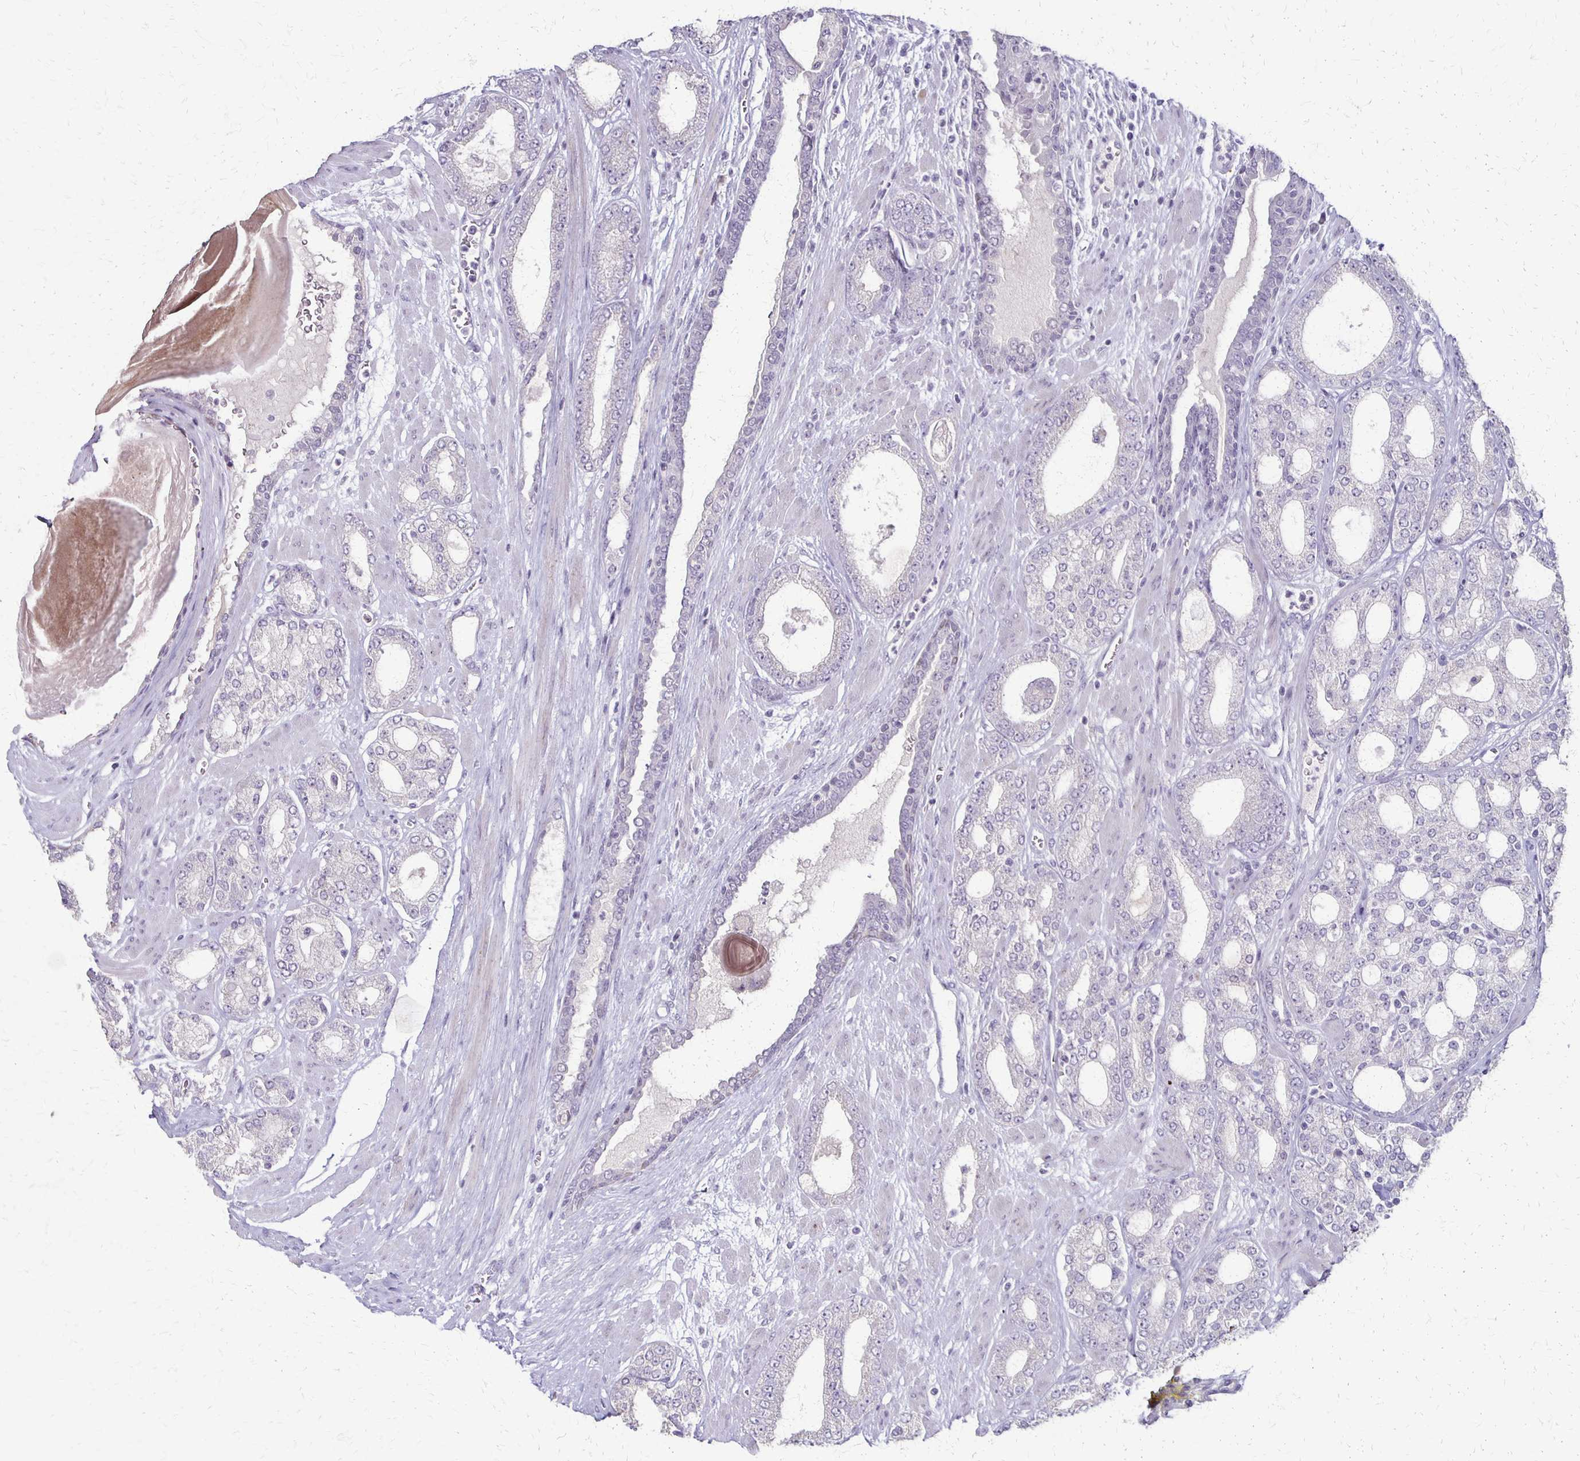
{"staining": {"intensity": "negative", "quantity": "none", "location": "none"}, "tissue": "prostate cancer", "cell_type": "Tumor cells", "image_type": "cancer", "snomed": [{"axis": "morphology", "description": "Adenocarcinoma, High grade"}, {"axis": "topography", "description": "Prostate"}], "caption": "Immunohistochemistry (IHC) histopathology image of prostate cancer (adenocarcinoma (high-grade)) stained for a protein (brown), which displays no positivity in tumor cells.", "gene": "SLC35E2B", "patient": {"sex": "male", "age": 64}}